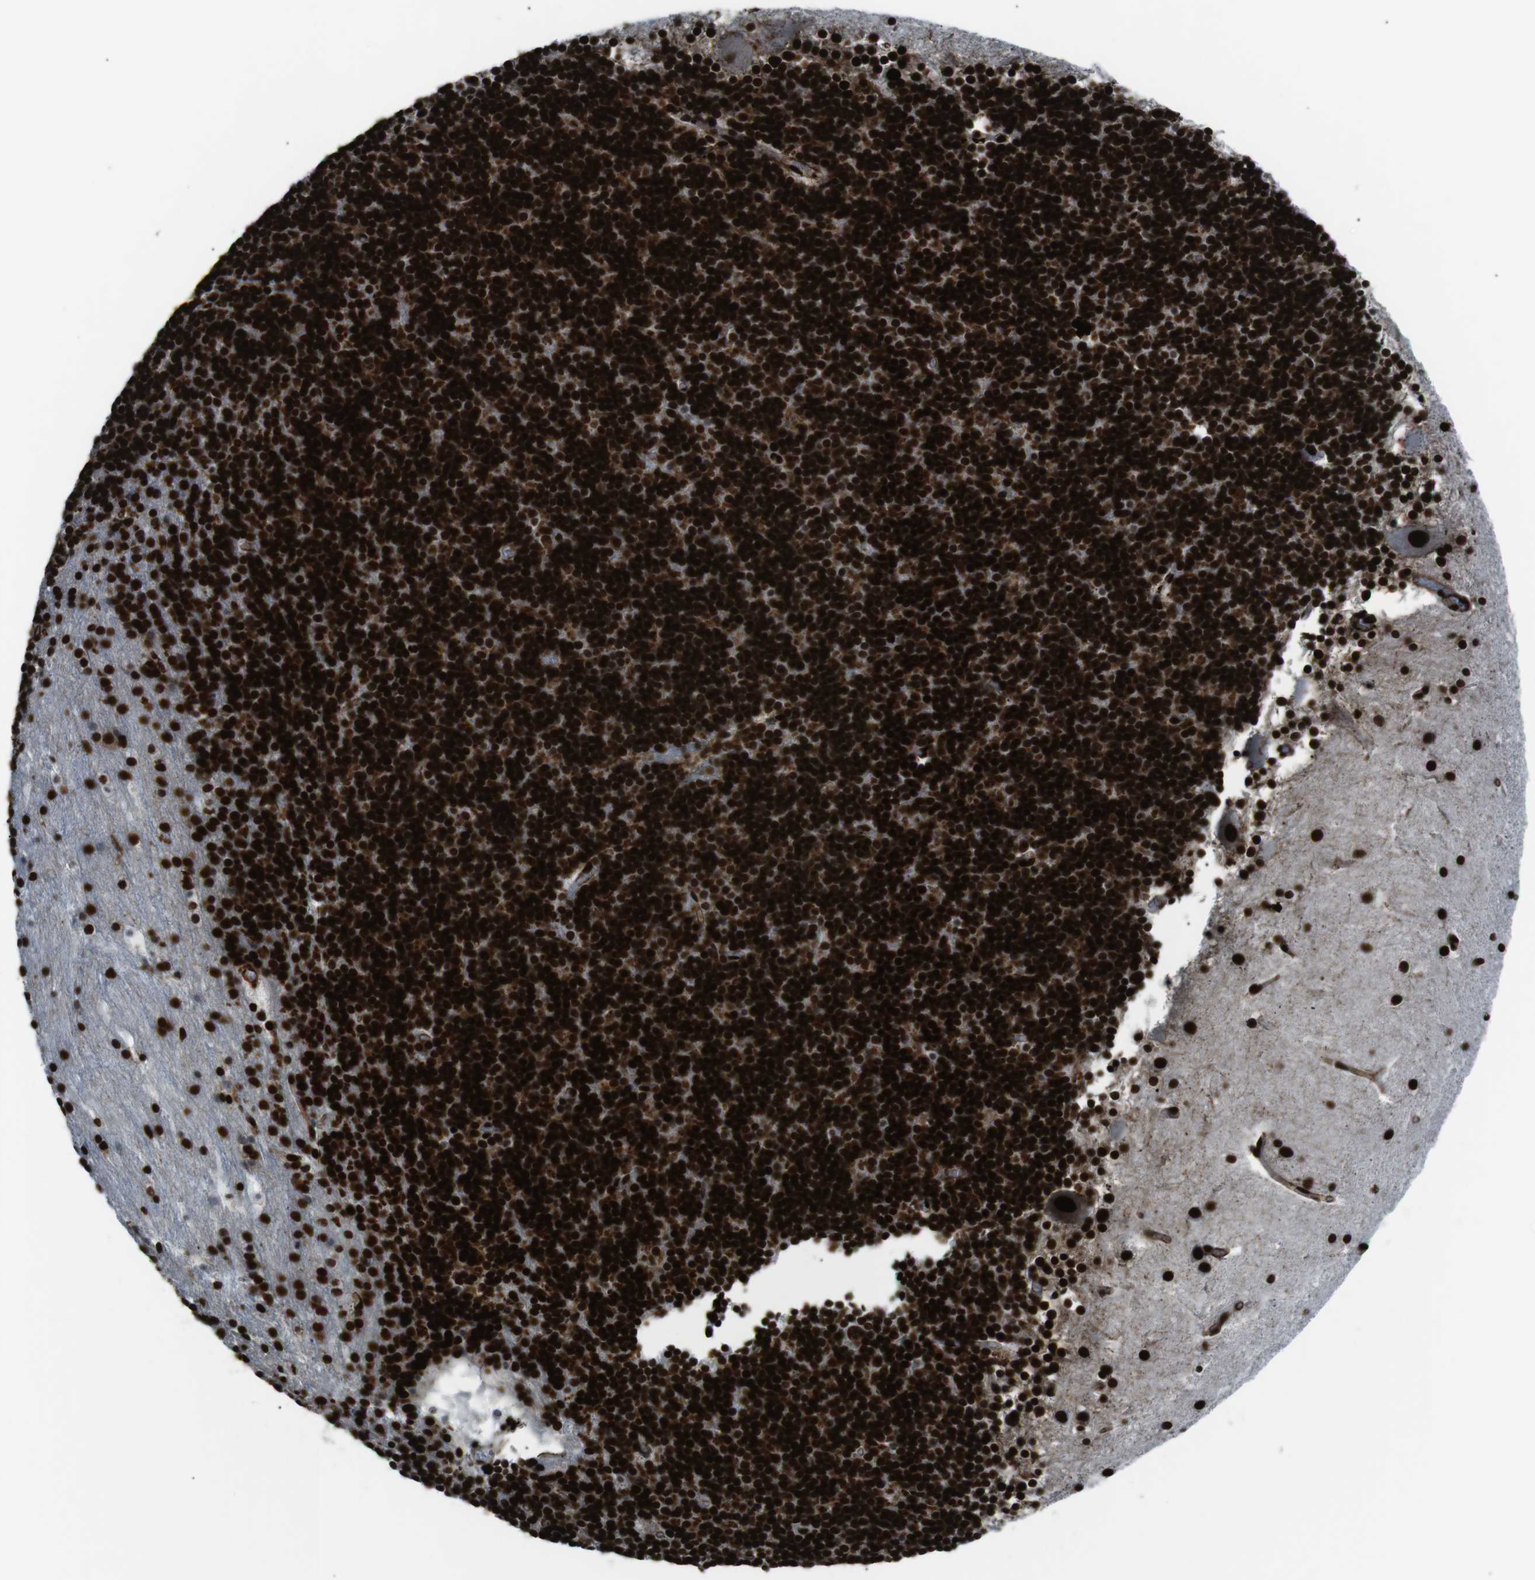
{"staining": {"intensity": "strong", "quantity": ">75%", "location": "cytoplasmic/membranous,nuclear"}, "tissue": "cerebellum", "cell_type": "Cells in granular layer", "image_type": "normal", "snomed": [{"axis": "morphology", "description": "Normal tissue, NOS"}, {"axis": "topography", "description": "Cerebellum"}], "caption": "Immunohistochemical staining of unremarkable cerebellum shows high levels of strong cytoplasmic/membranous,nuclear staining in approximately >75% of cells in granular layer.", "gene": "HNRNPU", "patient": {"sex": "male", "age": 45}}